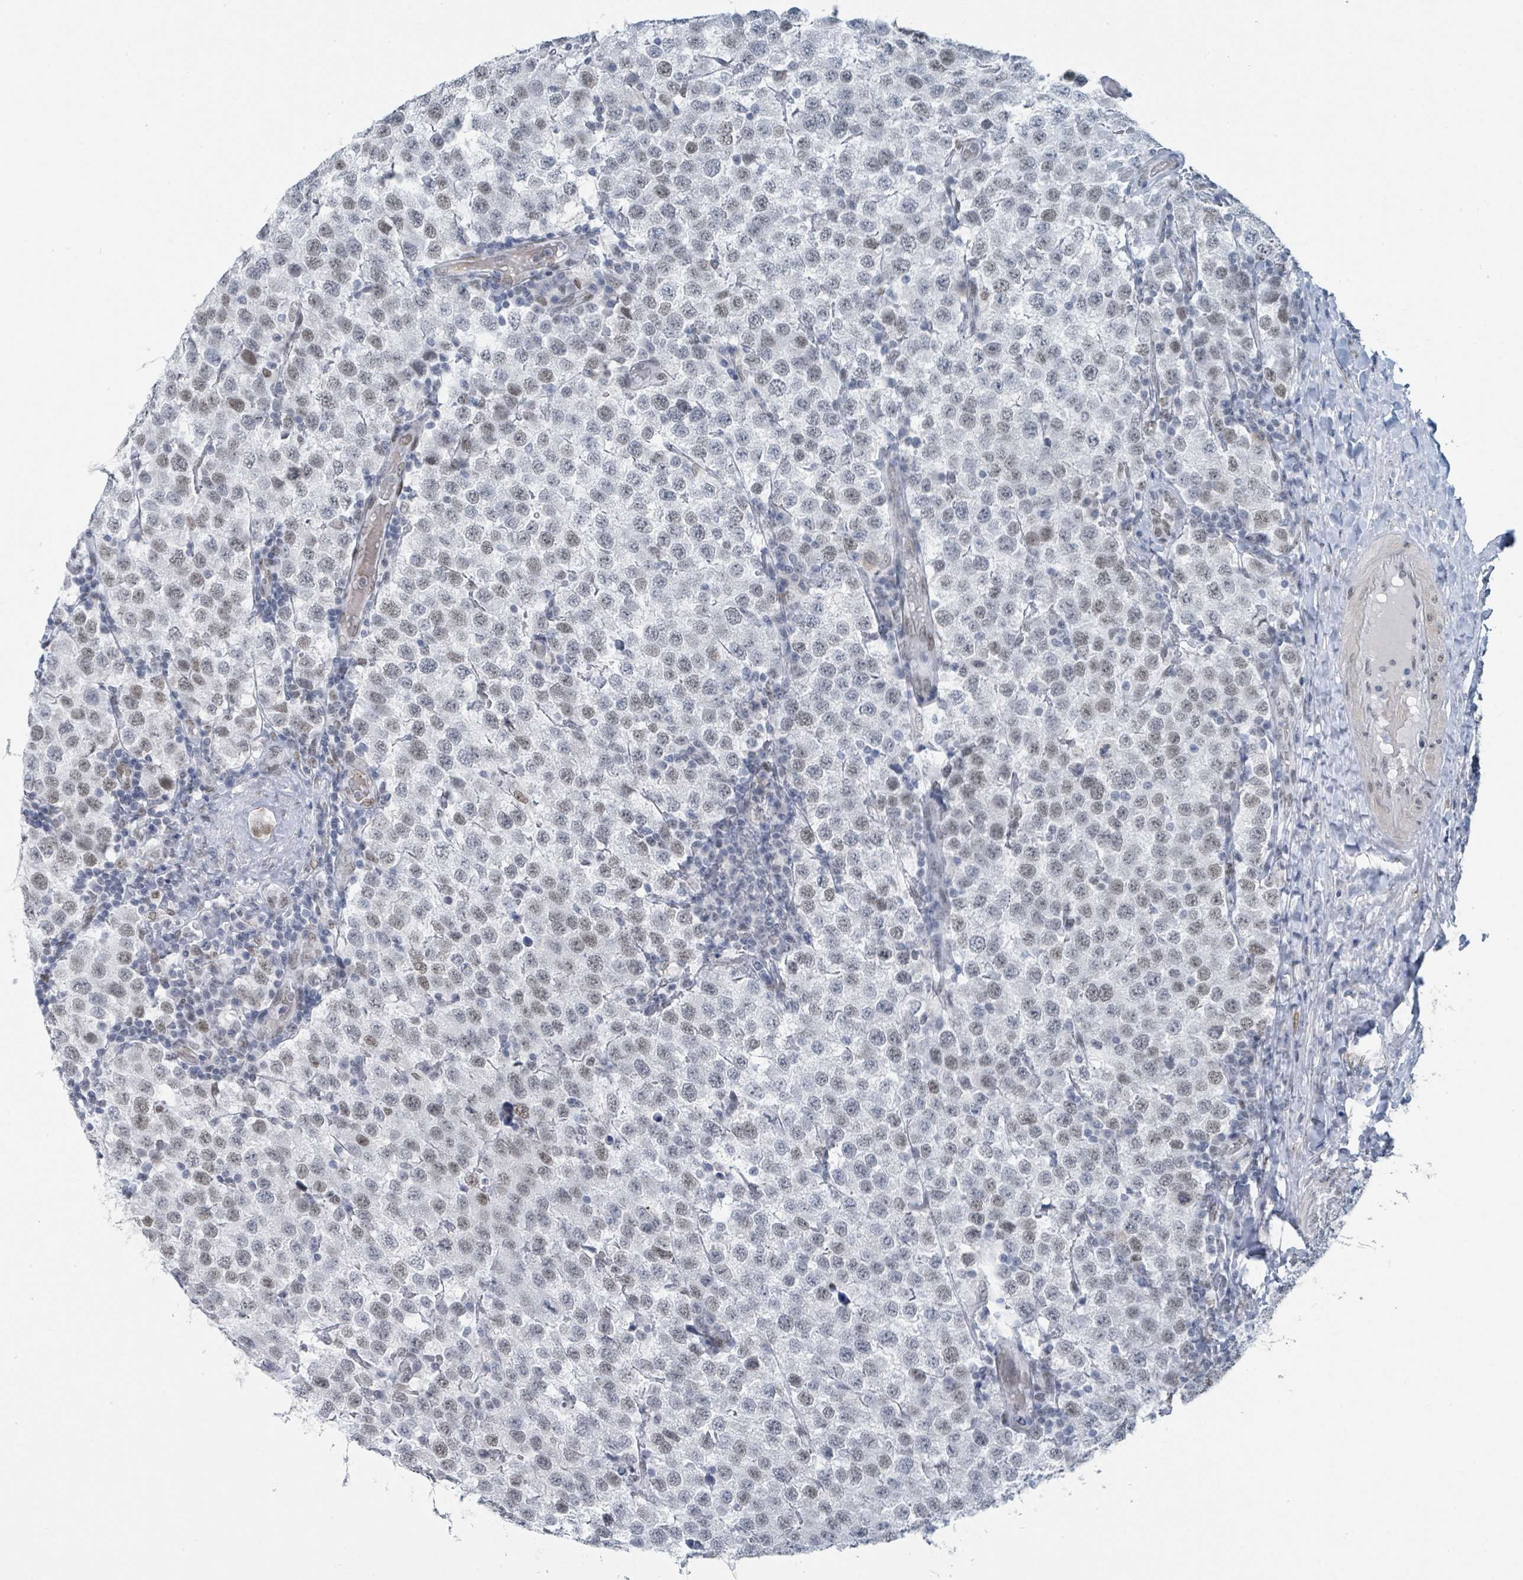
{"staining": {"intensity": "weak", "quantity": "<25%", "location": "nuclear"}, "tissue": "testis cancer", "cell_type": "Tumor cells", "image_type": "cancer", "snomed": [{"axis": "morphology", "description": "Seminoma, NOS"}, {"axis": "topography", "description": "Testis"}], "caption": "Immunohistochemistry (IHC) of human seminoma (testis) reveals no expression in tumor cells.", "gene": "EHMT2", "patient": {"sex": "male", "age": 34}}